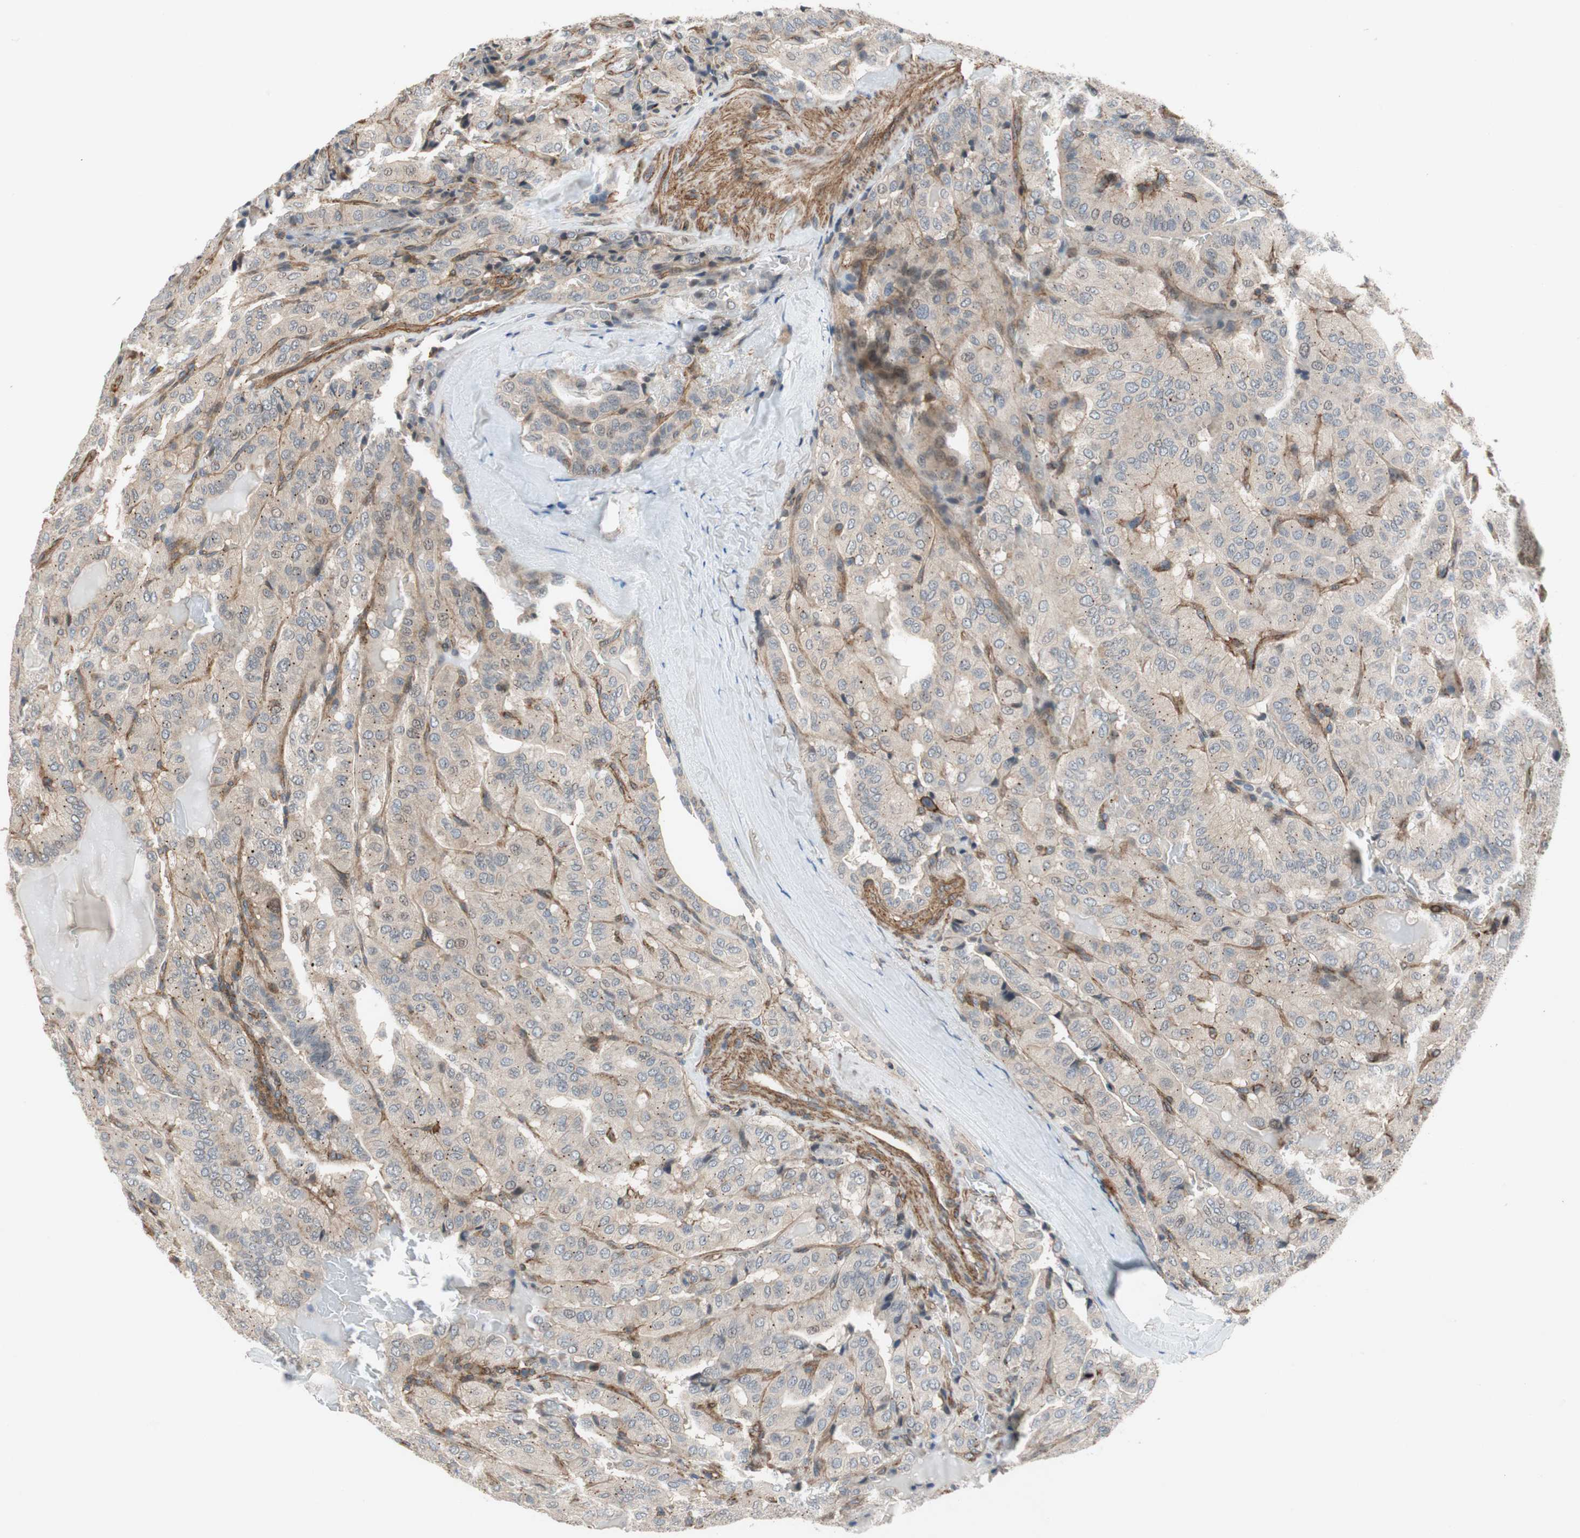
{"staining": {"intensity": "weak", "quantity": "25%-75%", "location": "cytoplasmic/membranous"}, "tissue": "thyroid cancer", "cell_type": "Tumor cells", "image_type": "cancer", "snomed": [{"axis": "morphology", "description": "Papillary adenocarcinoma, NOS"}, {"axis": "topography", "description": "Thyroid gland"}], "caption": "About 25%-75% of tumor cells in human thyroid cancer (papillary adenocarcinoma) exhibit weak cytoplasmic/membranous protein expression as visualized by brown immunohistochemical staining.", "gene": "GRHL1", "patient": {"sex": "male", "age": 77}}